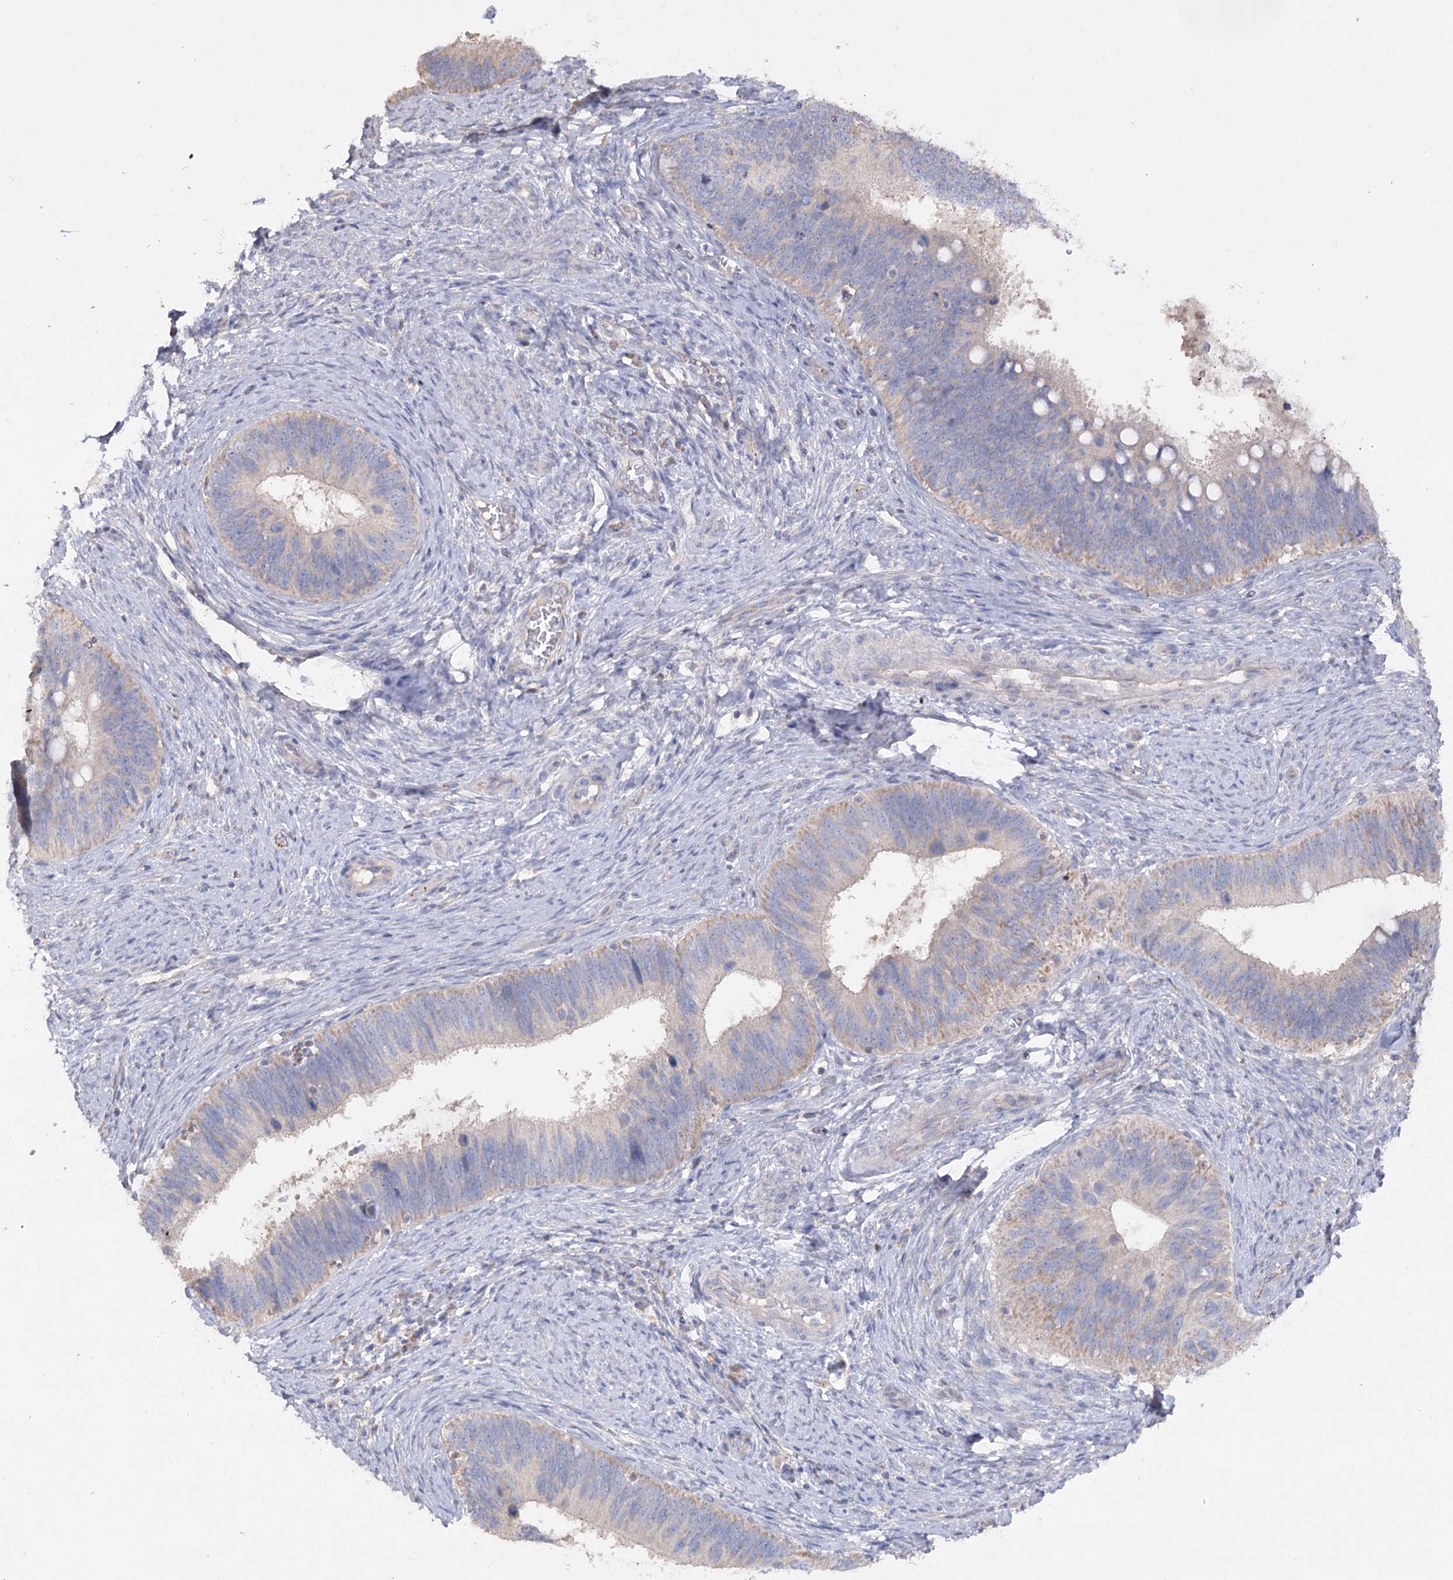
{"staining": {"intensity": "weak", "quantity": "25%-75%", "location": "cytoplasmic/membranous"}, "tissue": "cervical cancer", "cell_type": "Tumor cells", "image_type": "cancer", "snomed": [{"axis": "morphology", "description": "Adenocarcinoma, NOS"}, {"axis": "topography", "description": "Cervix"}], "caption": "Cervical adenocarcinoma stained with DAB IHC demonstrates low levels of weak cytoplasmic/membranous expression in approximately 25%-75% of tumor cells.", "gene": "TMEM187", "patient": {"sex": "female", "age": 42}}